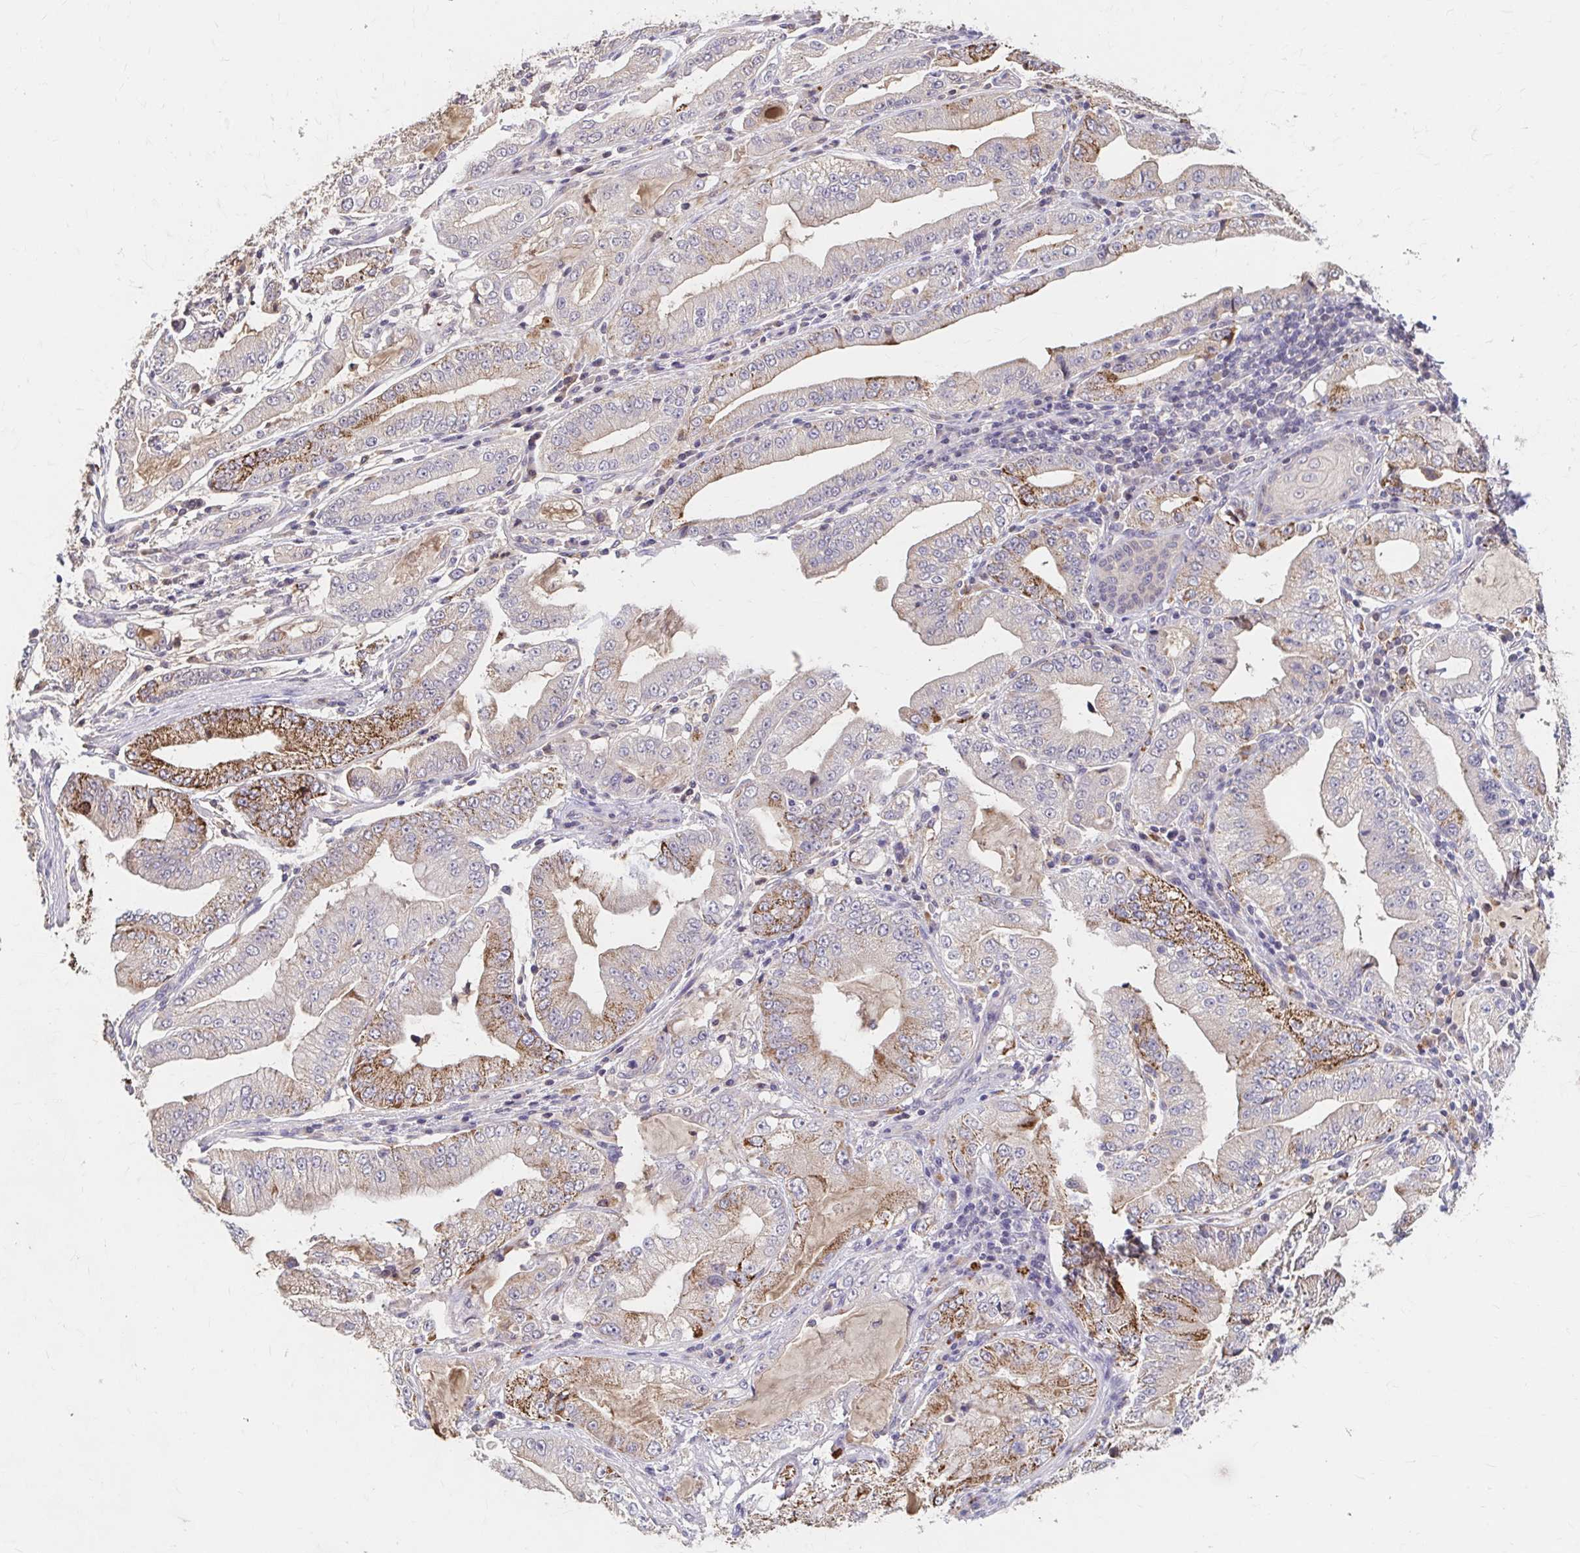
{"staining": {"intensity": "moderate", "quantity": "<25%", "location": "cytoplasmic/membranous"}, "tissue": "stomach cancer", "cell_type": "Tumor cells", "image_type": "cancer", "snomed": [{"axis": "morphology", "description": "Adenocarcinoma, NOS"}, {"axis": "topography", "description": "Stomach, upper"}], "caption": "Stomach adenocarcinoma tissue reveals moderate cytoplasmic/membranous positivity in about <25% of tumor cells, visualized by immunohistochemistry.", "gene": "HMGCS2", "patient": {"sex": "female", "age": 74}}